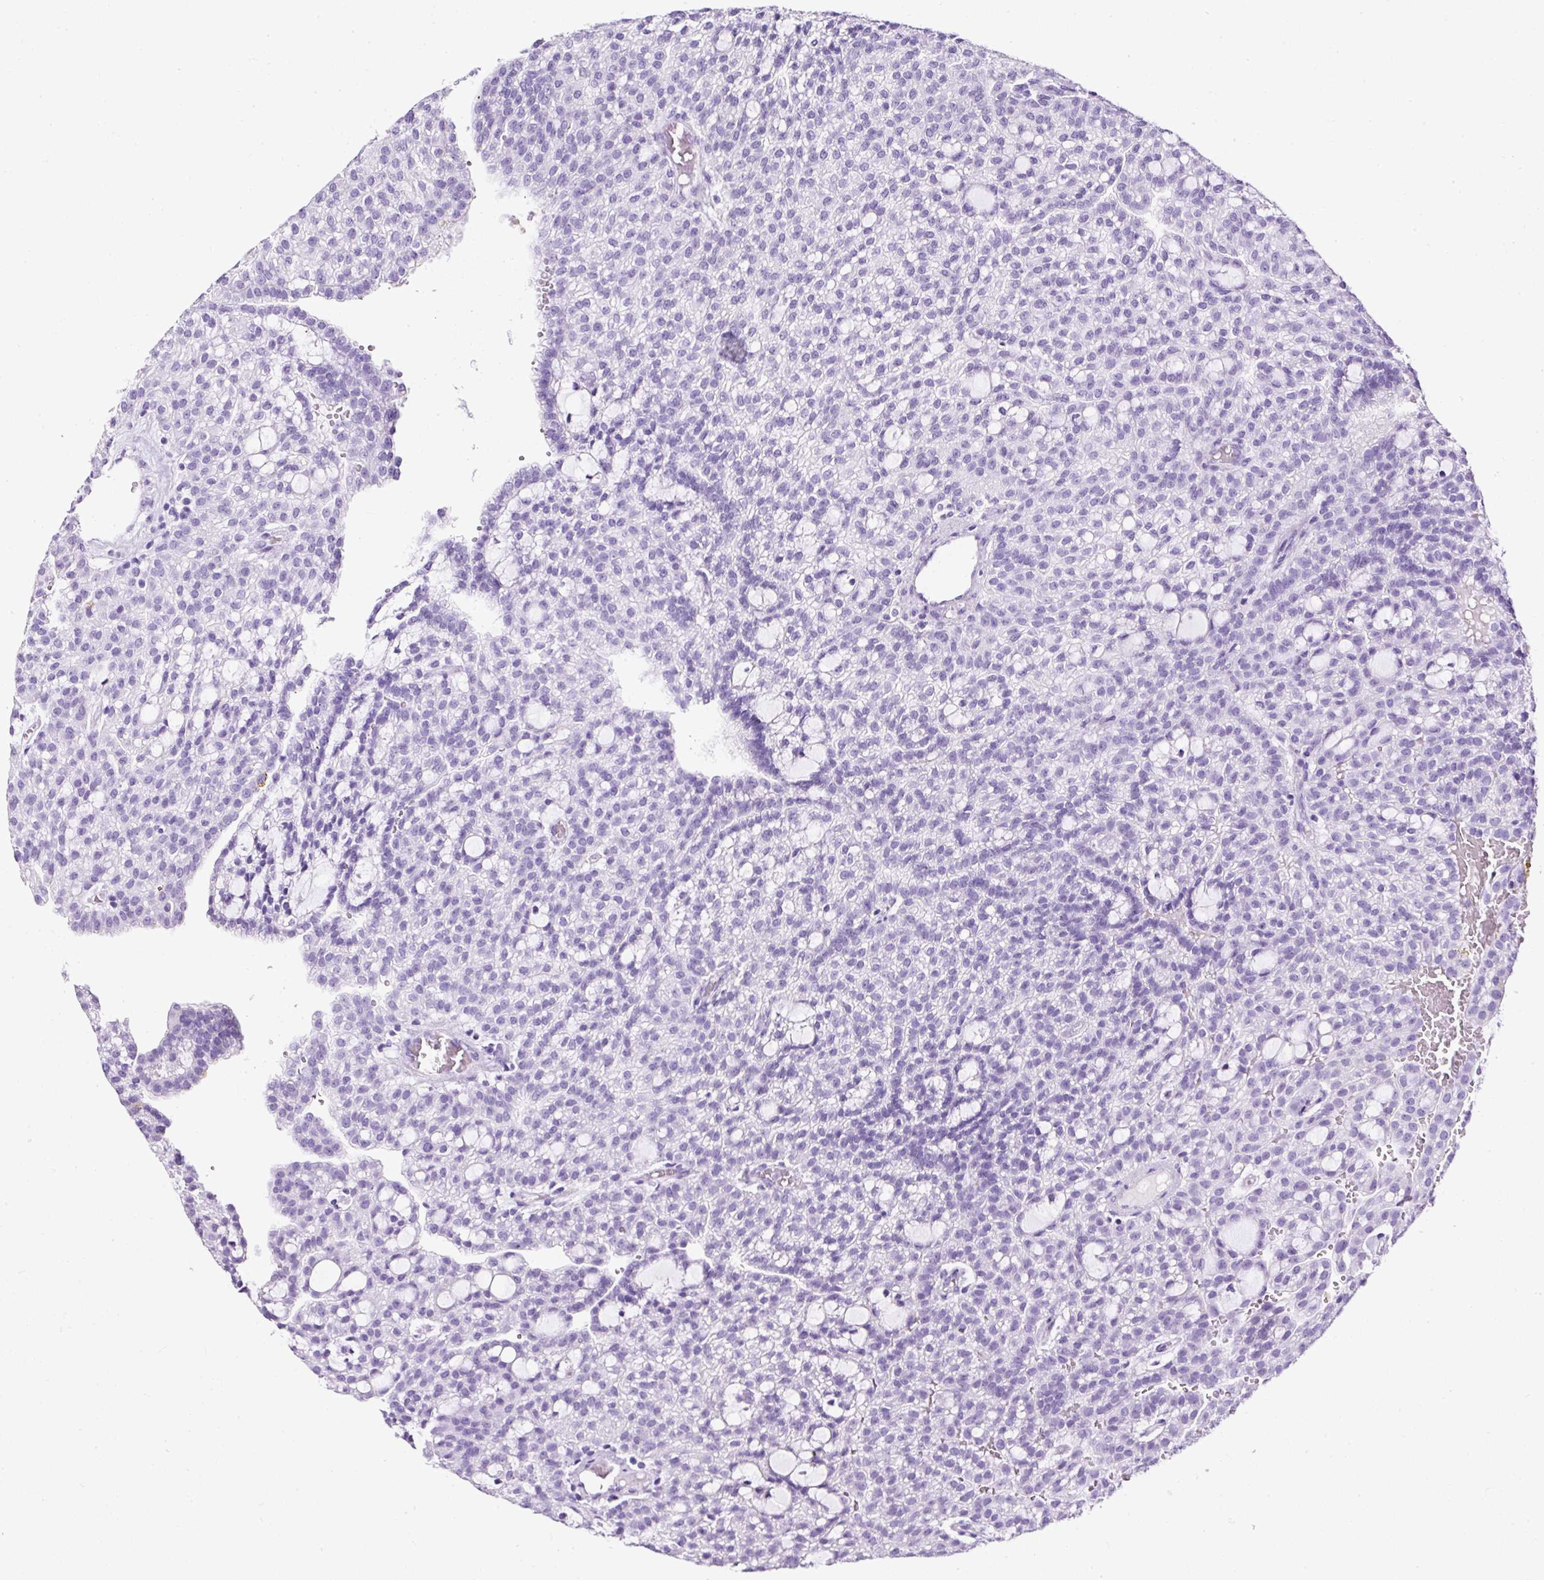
{"staining": {"intensity": "negative", "quantity": "none", "location": "none"}, "tissue": "renal cancer", "cell_type": "Tumor cells", "image_type": "cancer", "snomed": [{"axis": "morphology", "description": "Adenocarcinoma, NOS"}, {"axis": "topography", "description": "Kidney"}], "caption": "This is an IHC photomicrograph of renal cancer (adenocarcinoma). There is no expression in tumor cells.", "gene": "NTS", "patient": {"sex": "male", "age": 63}}